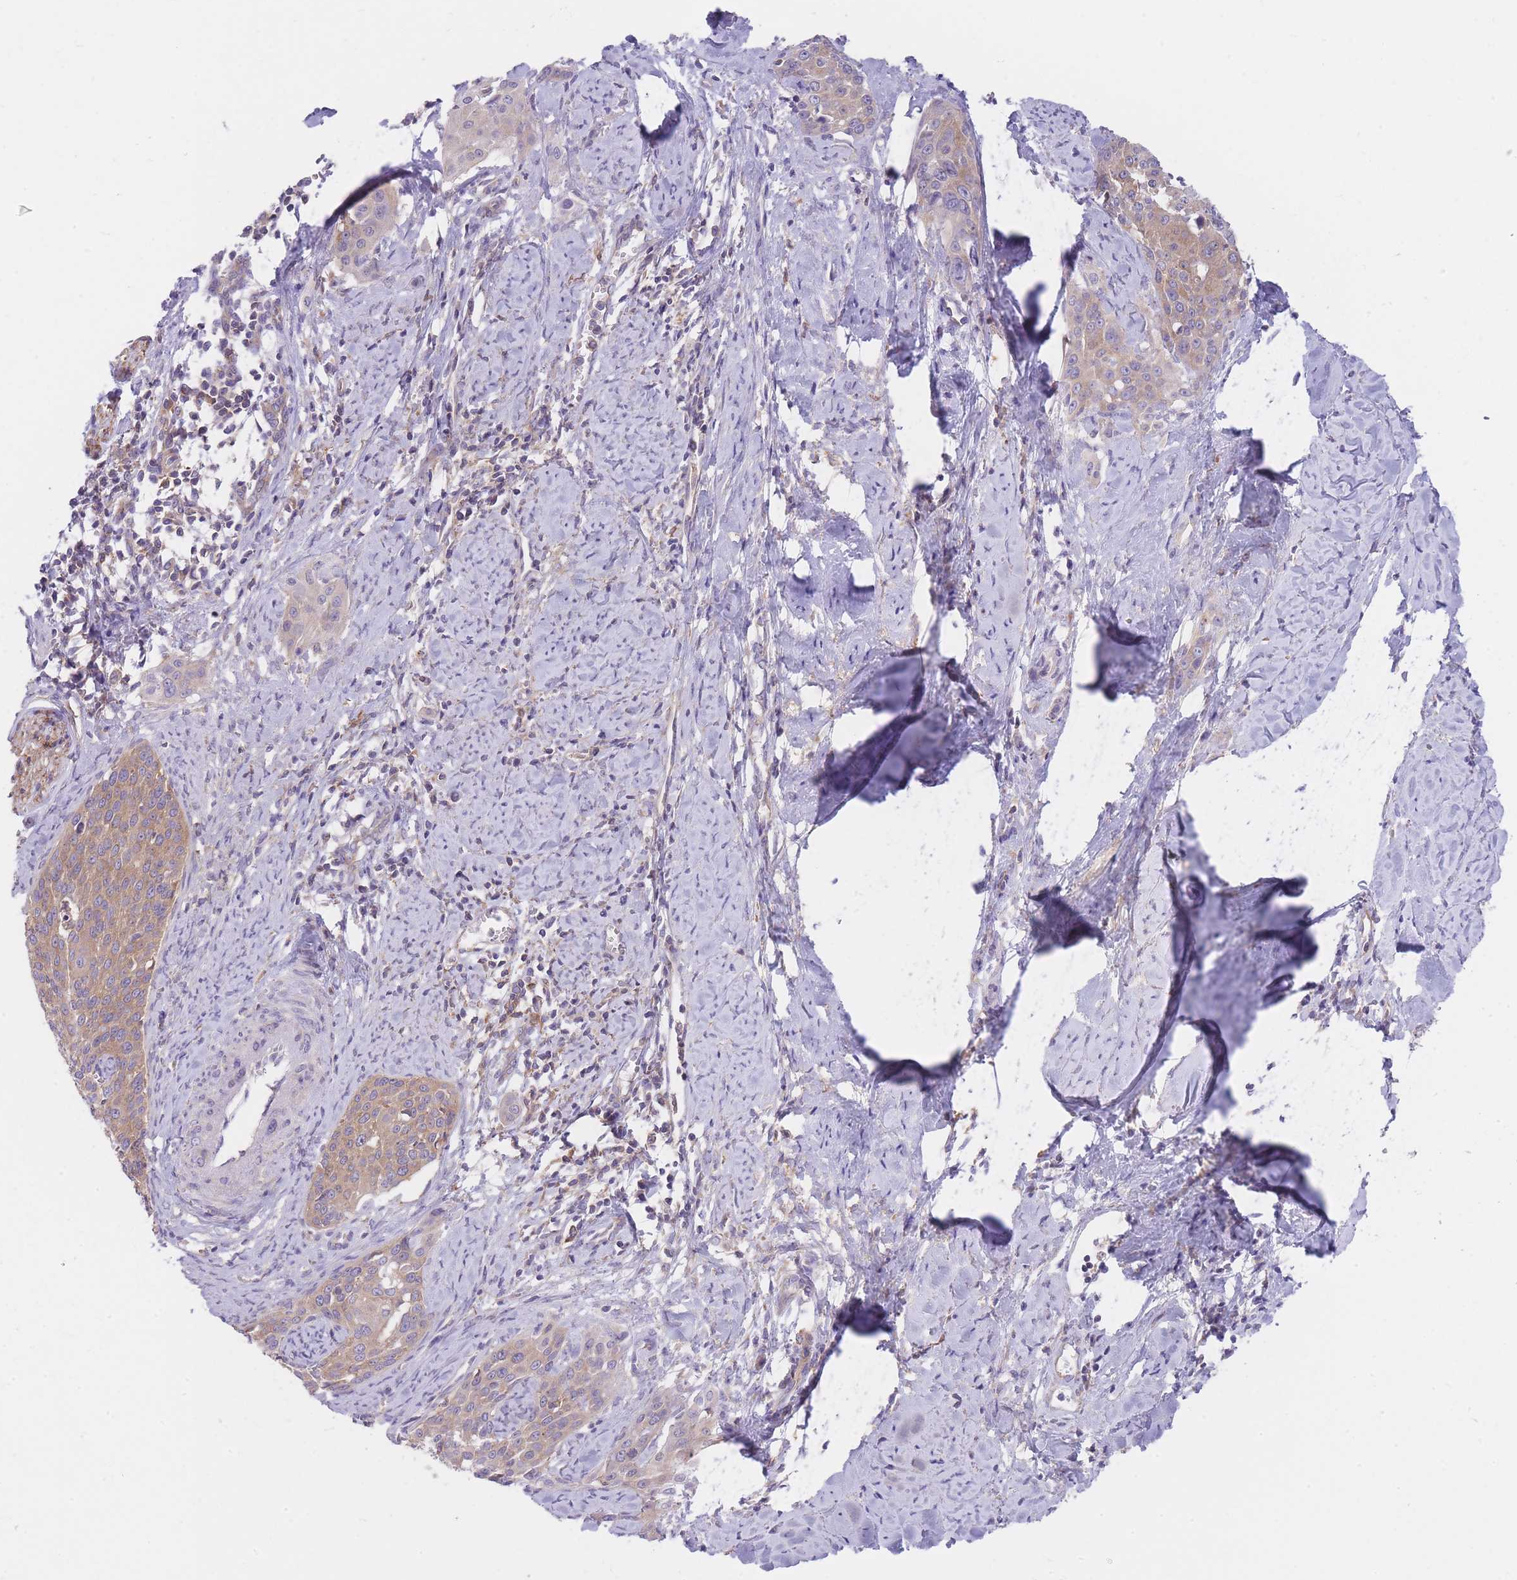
{"staining": {"intensity": "weak", "quantity": ">75%", "location": "cytoplasmic/membranous"}, "tissue": "cervical cancer", "cell_type": "Tumor cells", "image_type": "cancer", "snomed": [{"axis": "morphology", "description": "Squamous cell carcinoma, NOS"}, {"axis": "topography", "description": "Cervix"}], "caption": "Weak cytoplasmic/membranous staining is identified in about >75% of tumor cells in squamous cell carcinoma (cervical). The staining was performed using DAB (3,3'-diaminobenzidine) to visualize the protein expression in brown, while the nuclei were stained in blue with hematoxylin (Magnification: 20x).", "gene": "PRKAR1A", "patient": {"sex": "female", "age": 44}}